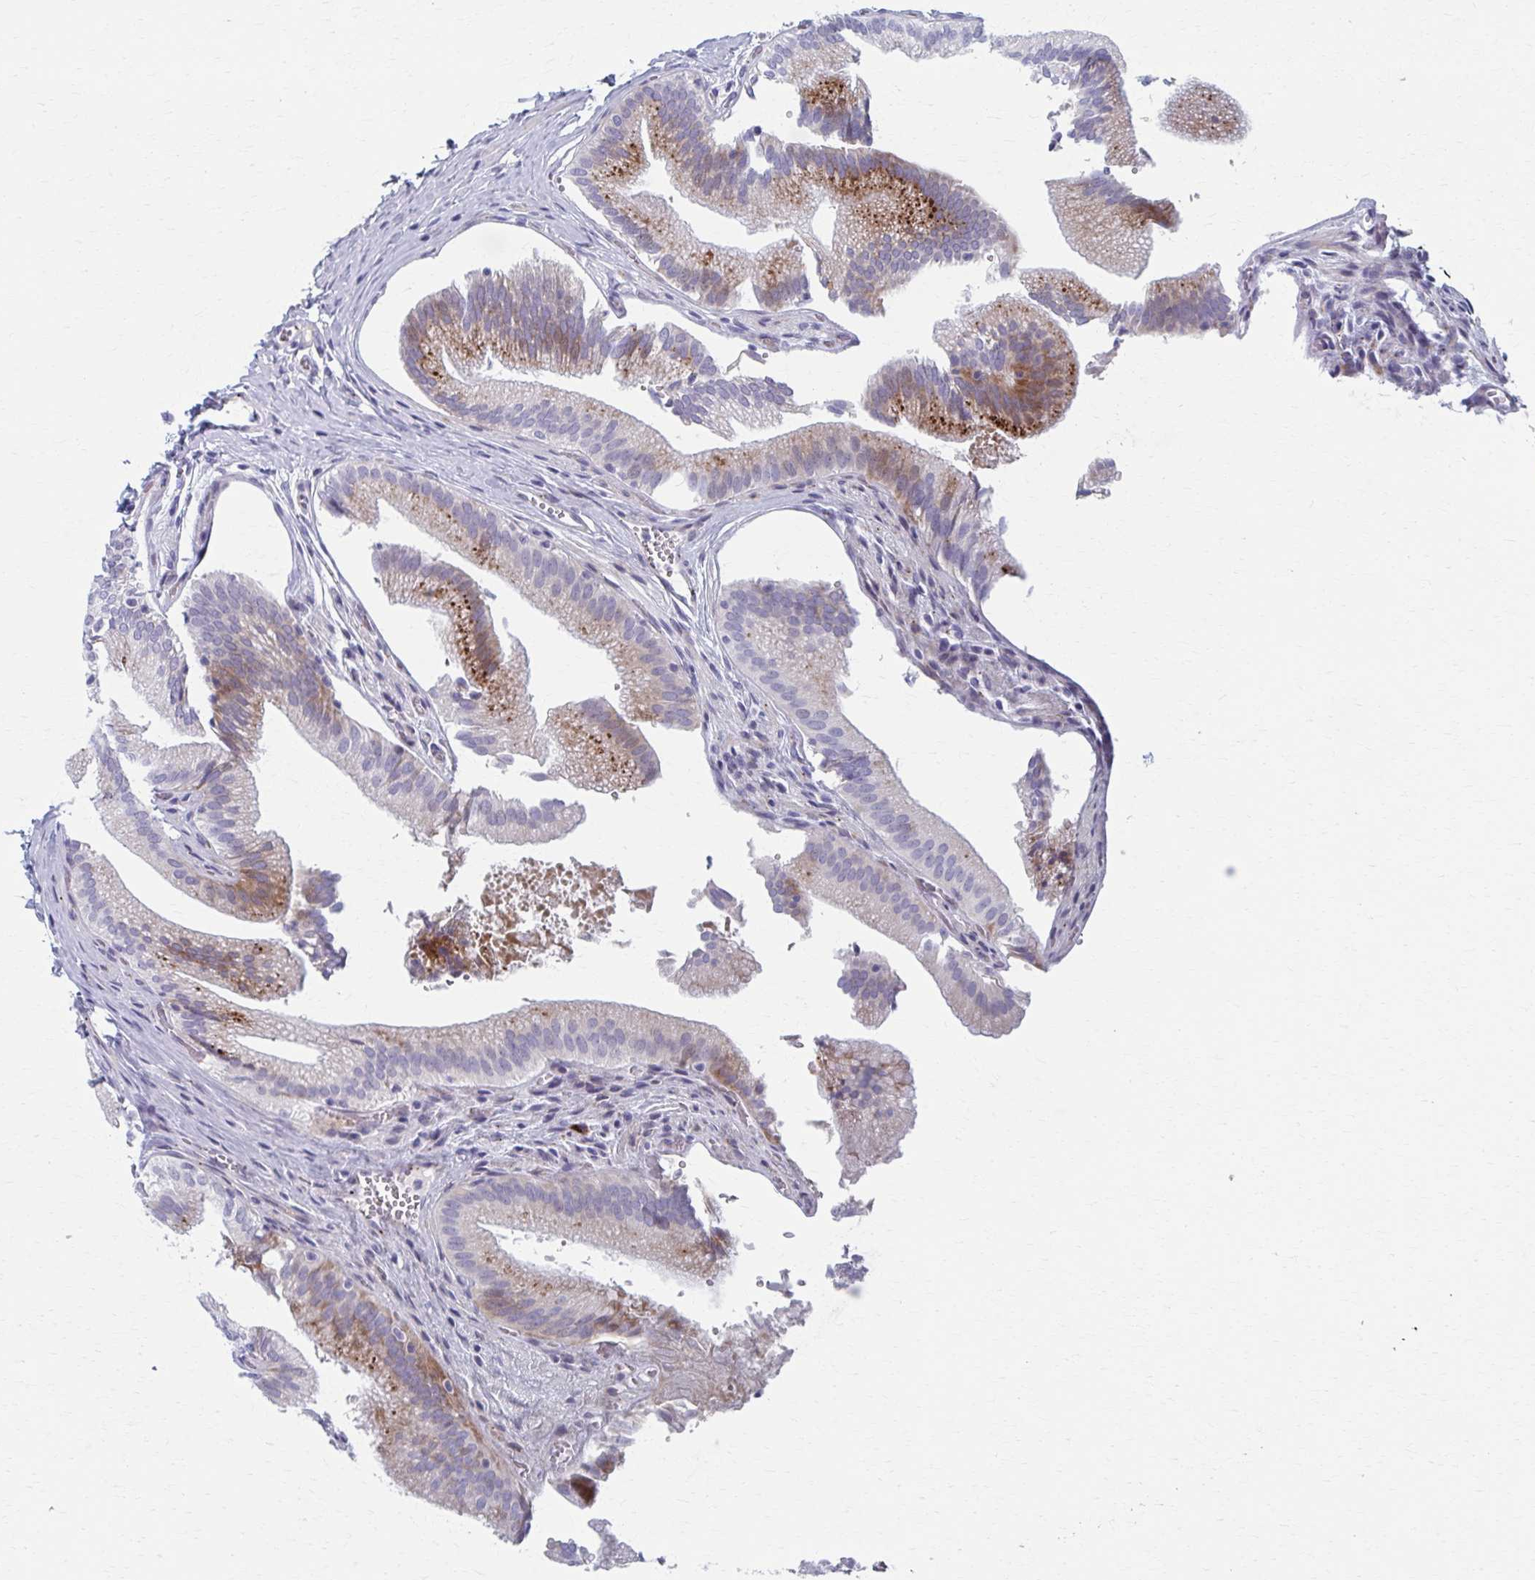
{"staining": {"intensity": "moderate", "quantity": "25%-75%", "location": "cytoplasmic/membranous"}, "tissue": "gallbladder", "cell_type": "Glandular cells", "image_type": "normal", "snomed": [{"axis": "morphology", "description": "Normal tissue, NOS"}, {"axis": "topography", "description": "Gallbladder"}, {"axis": "topography", "description": "Peripheral nerve tissue"}], "caption": "Protein expression by immunohistochemistry exhibits moderate cytoplasmic/membranous staining in about 25%-75% of glandular cells in normal gallbladder. The staining was performed using DAB (3,3'-diaminobenzidine) to visualize the protein expression in brown, while the nuclei were stained in blue with hematoxylin (Magnification: 20x).", "gene": "OLFM2", "patient": {"sex": "male", "age": 17}}